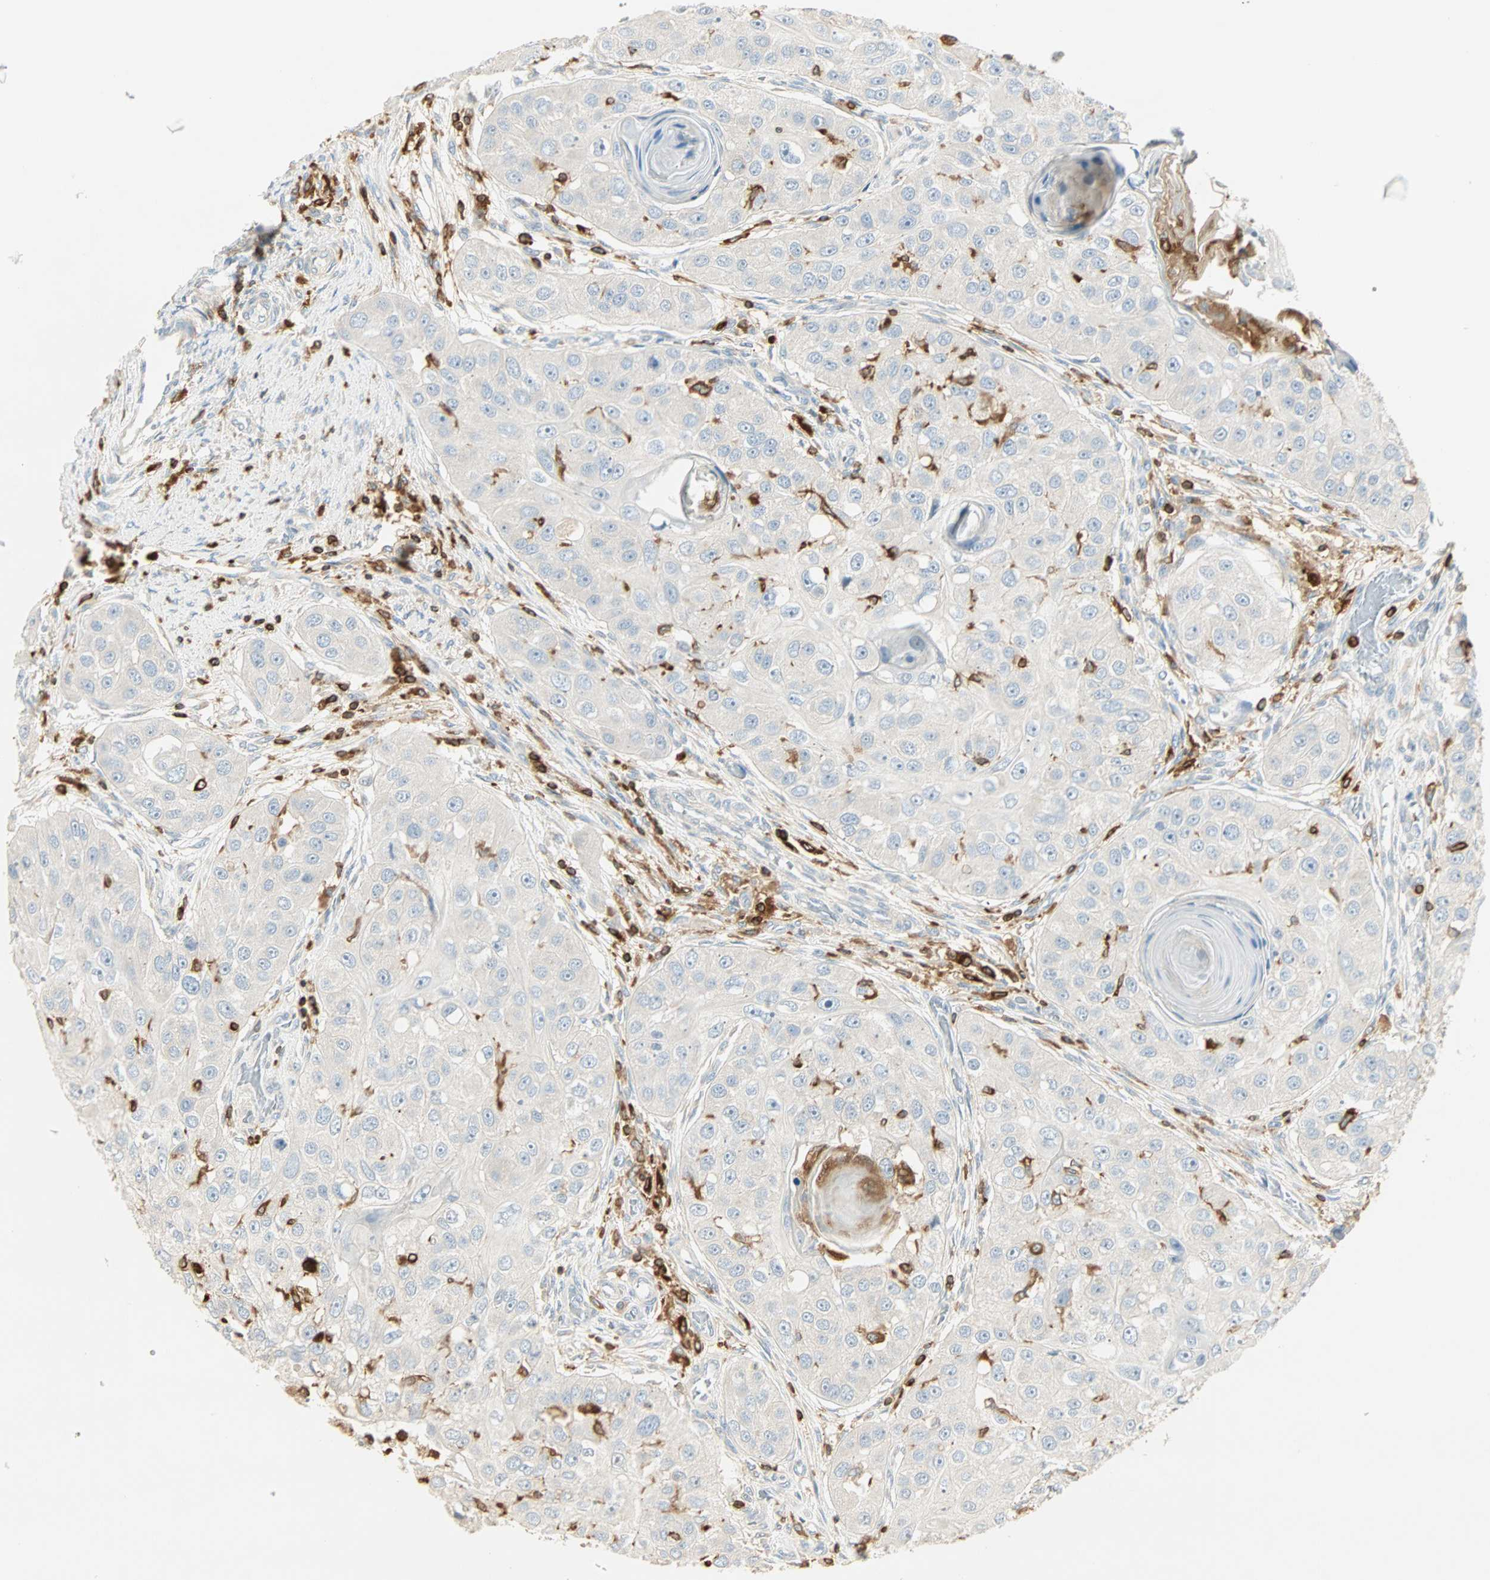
{"staining": {"intensity": "negative", "quantity": "none", "location": "none"}, "tissue": "head and neck cancer", "cell_type": "Tumor cells", "image_type": "cancer", "snomed": [{"axis": "morphology", "description": "Normal tissue, NOS"}, {"axis": "morphology", "description": "Squamous cell carcinoma, NOS"}, {"axis": "topography", "description": "Skeletal muscle"}, {"axis": "topography", "description": "Head-Neck"}], "caption": "This is an immunohistochemistry (IHC) photomicrograph of squamous cell carcinoma (head and neck). There is no expression in tumor cells.", "gene": "FMNL1", "patient": {"sex": "male", "age": 51}}